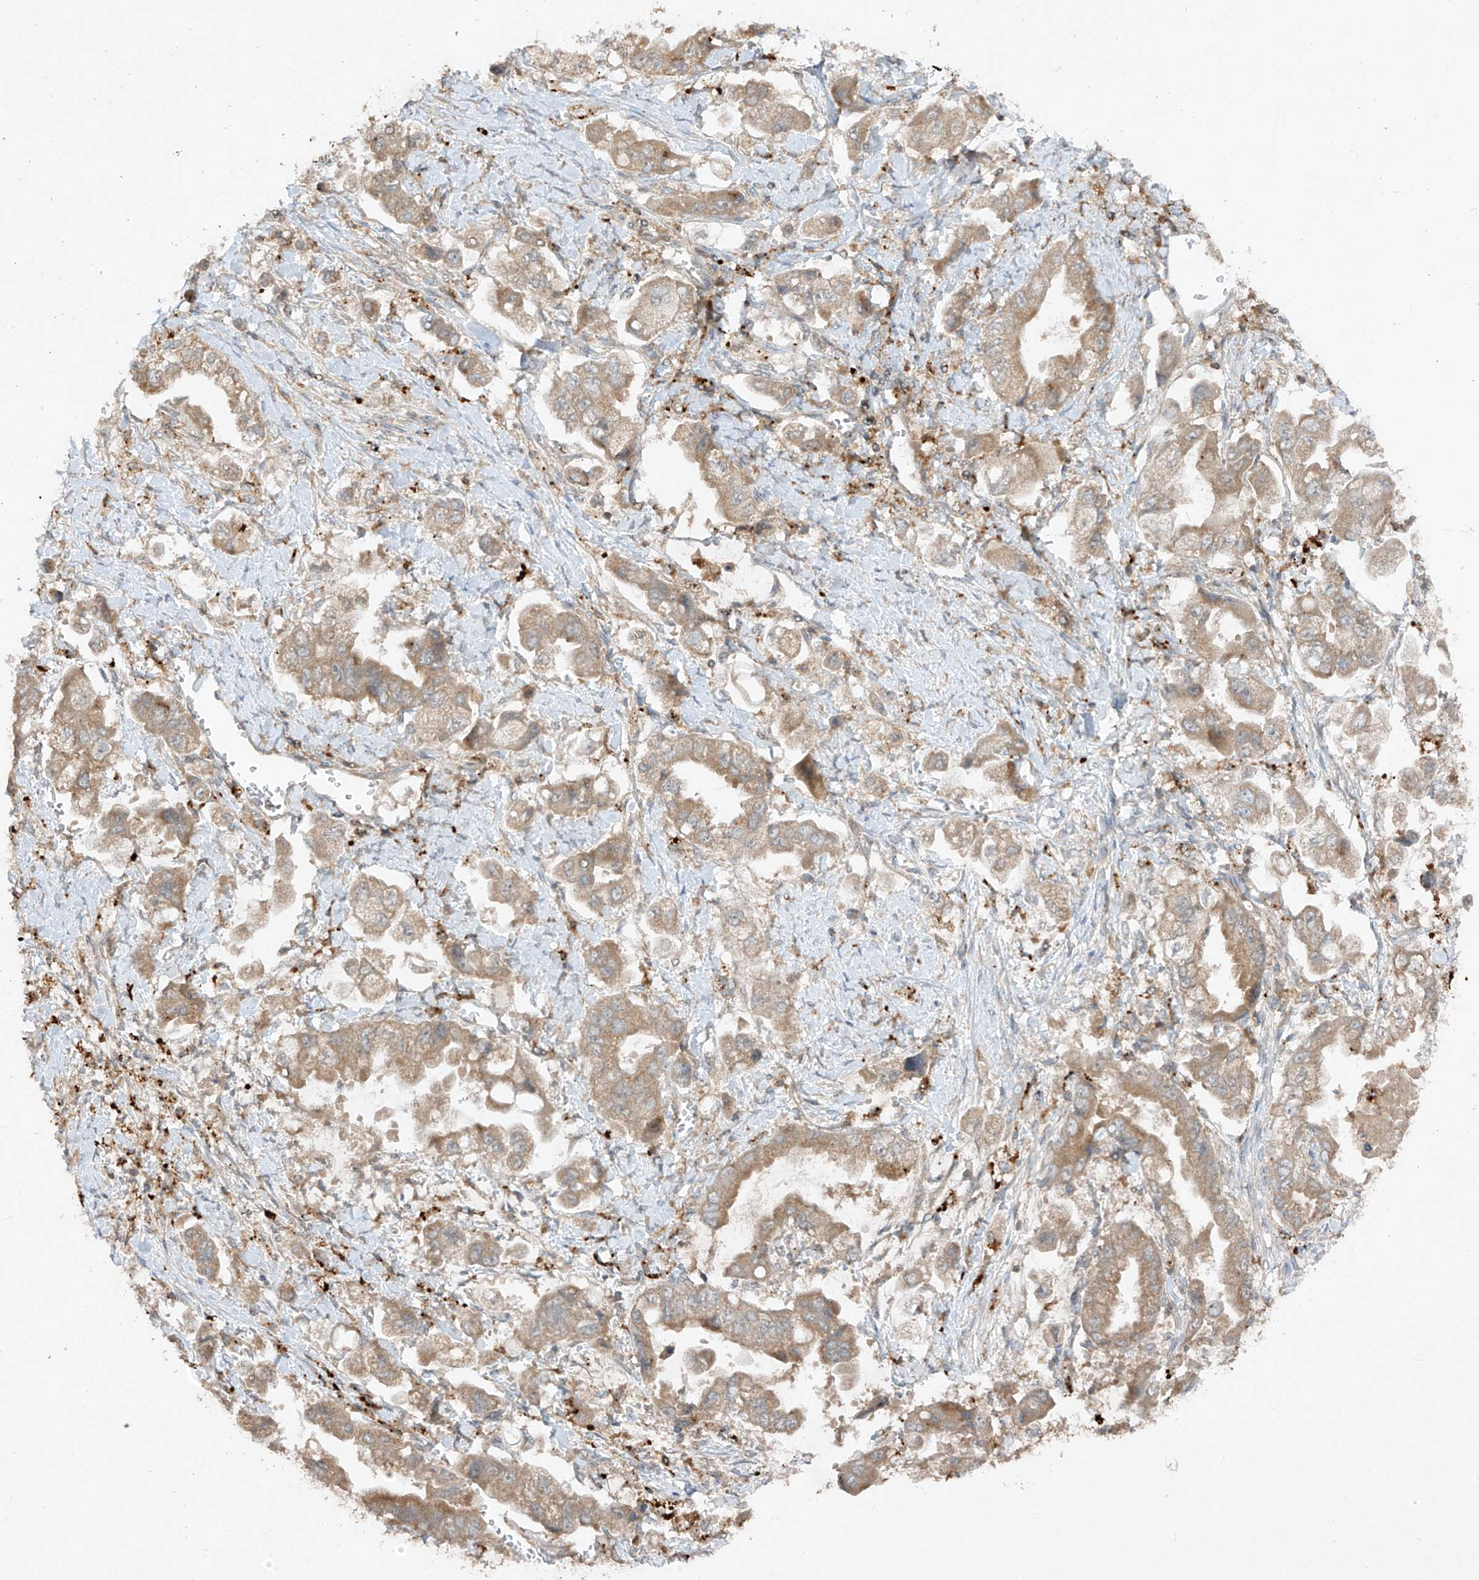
{"staining": {"intensity": "moderate", "quantity": ">75%", "location": "cytoplasmic/membranous"}, "tissue": "stomach cancer", "cell_type": "Tumor cells", "image_type": "cancer", "snomed": [{"axis": "morphology", "description": "Adenocarcinoma, NOS"}, {"axis": "topography", "description": "Stomach"}], "caption": "There is medium levels of moderate cytoplasmic/membranous positivity in tumor cells of stomach cancer (adenocarcinoma), as demonstrated by immunohistochemical staining (brown color).", "gene": "LDAH", "patient": {"sex": "male", "age": 62}}